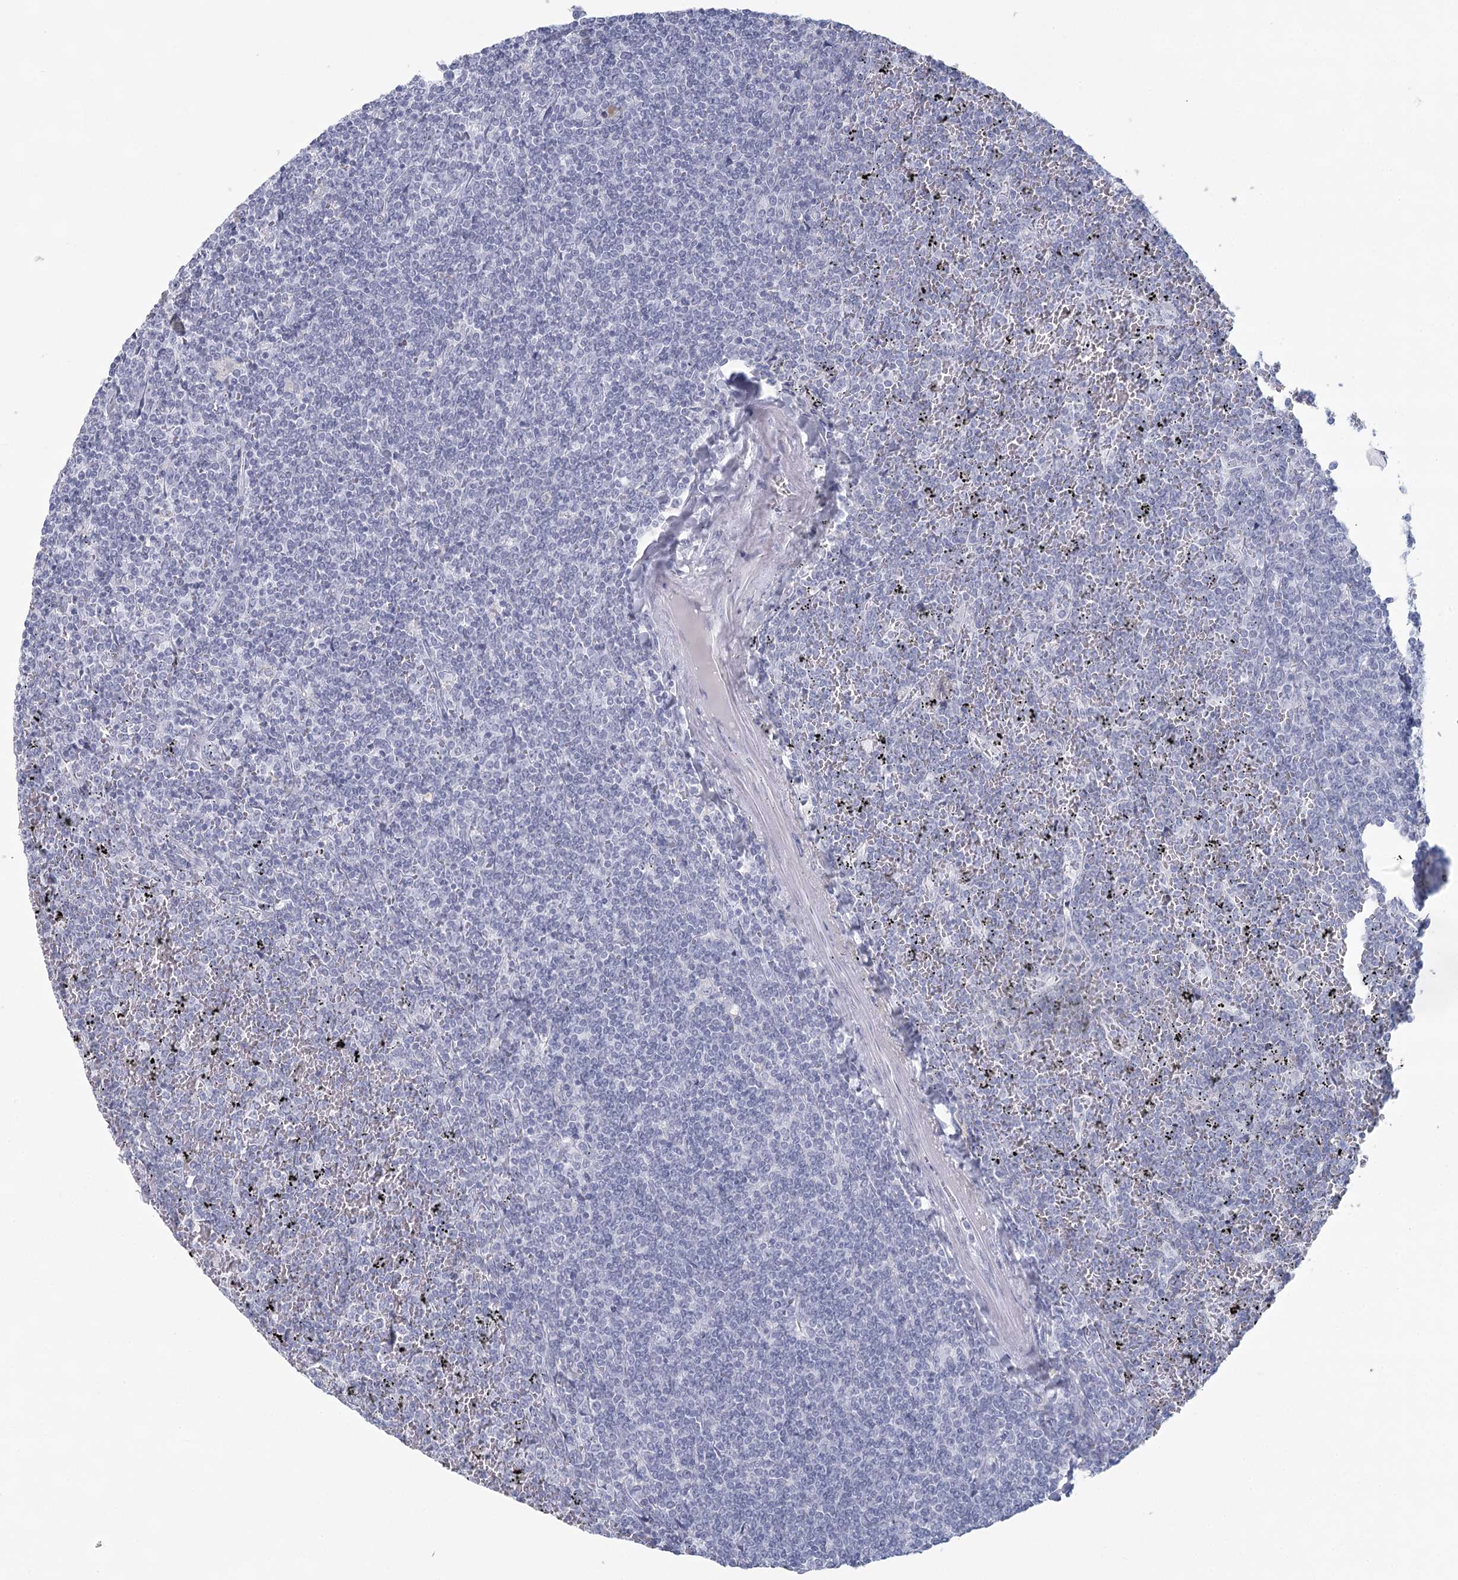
{"staining": {"intensity": "negative", "quantity": "none", "location": "none"}, "tissue": "lymphoma", "cell_type": "Tumor cells", "image_type": "cancer", "snomed": [{"axis": "morphology", "description": "Malignant lymphoma, non-Hodgkin's type, Low grade"}, {"axis": "topography", "description": "Spleen"}], "caption": "DAB (3,3'-diaminobenzidine) immunohistochemical staining of lymphoma demonstrates no significant positivity in tumor cells.", "gene": "WNT8B", "patient": {"sex": "female", "age": 19}}